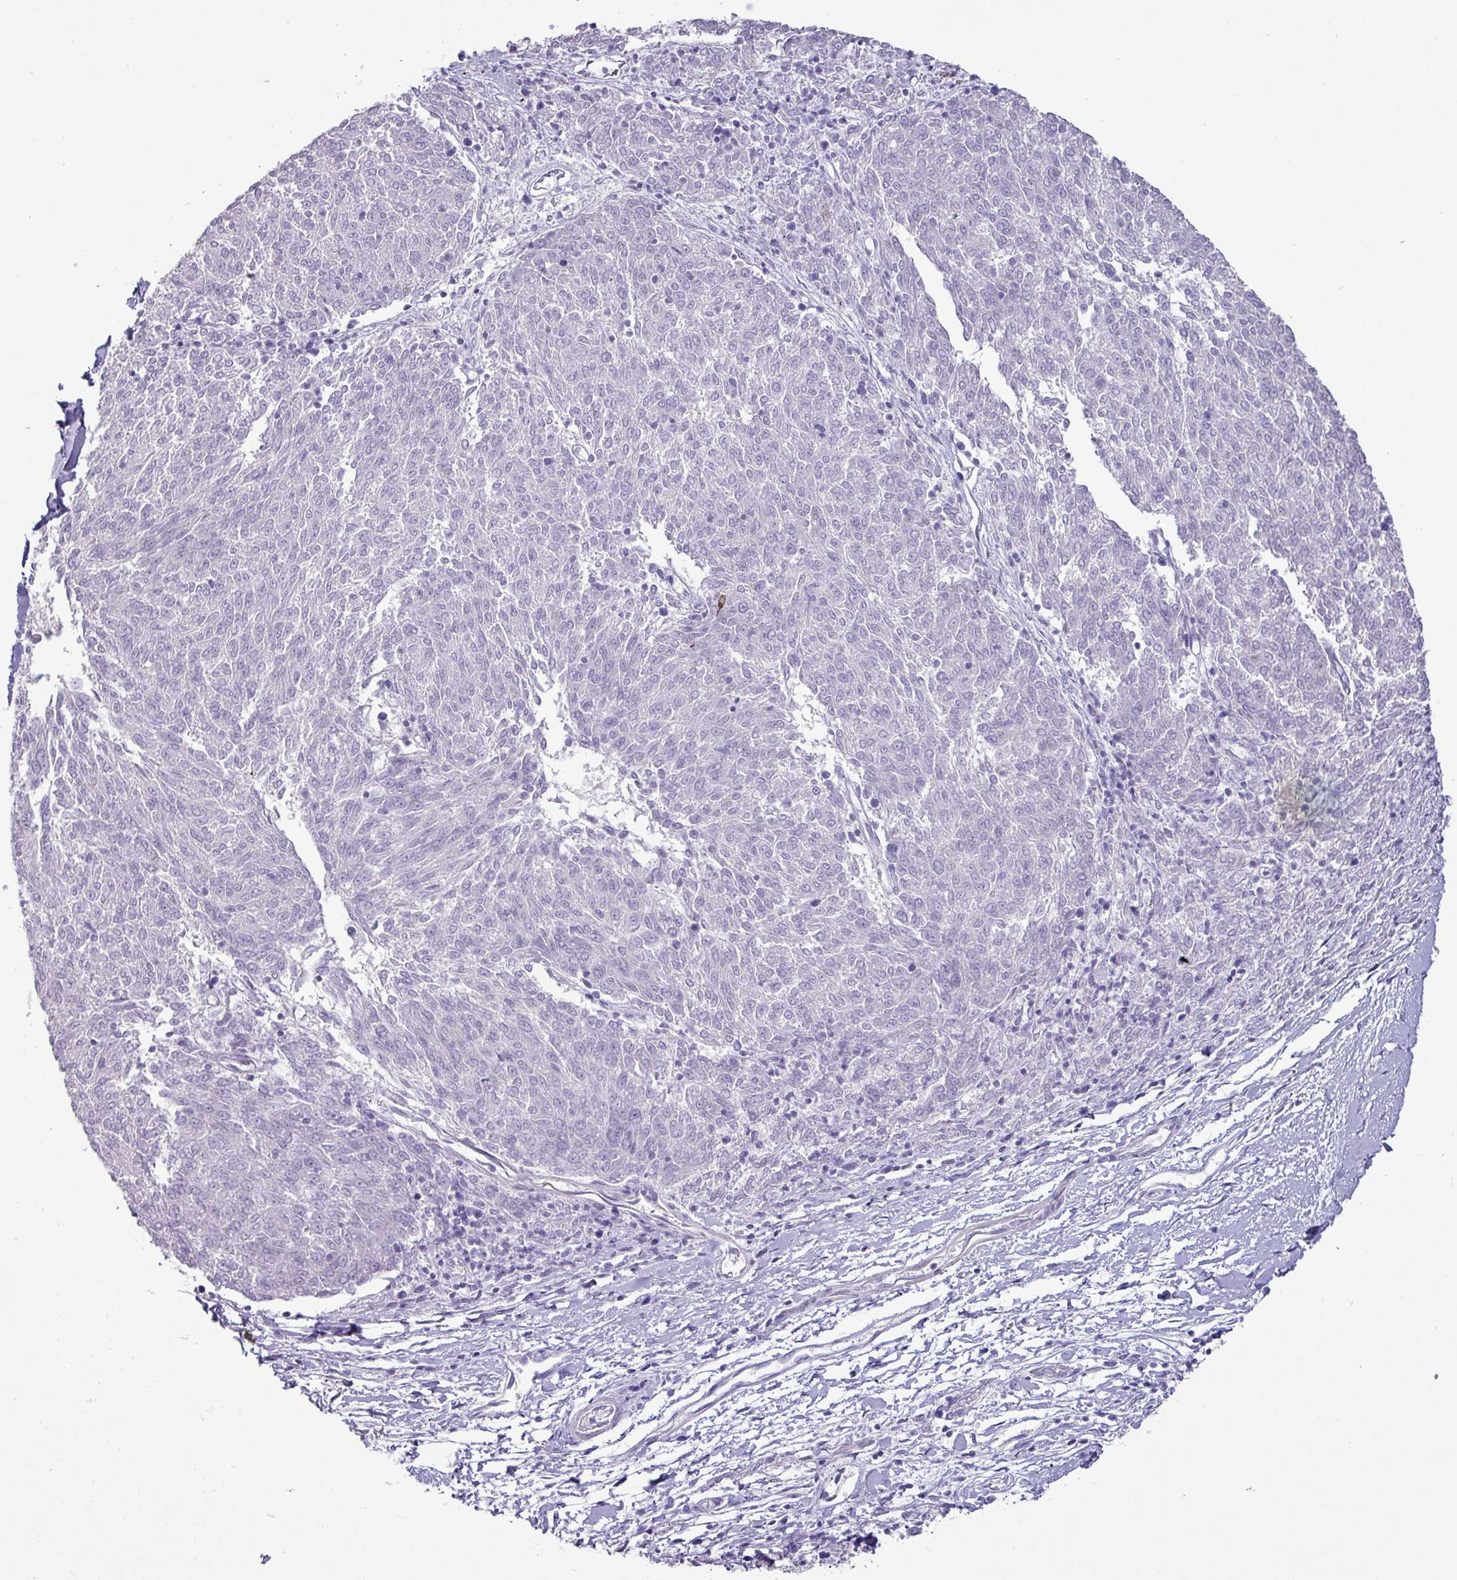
{"staining": {"intensity": "negative", "quantity": "none", "location": "none"}, "tissue": "melanoma", "cell_type": "Tumor cells", "image_type": "cancer", "snomed": [{"axis": "morphology", "description": "Malignant melanoma, NOS"}, {"axis": "topography", "description": "Skin"}], "caption": "High power microscopy micrograph of an immunohistochemistry histopathology image of melanoma, revealing no significant staining in tumor cells.", "gene": "GSTA3", "patient": {"sex": "female", "age": 72}}